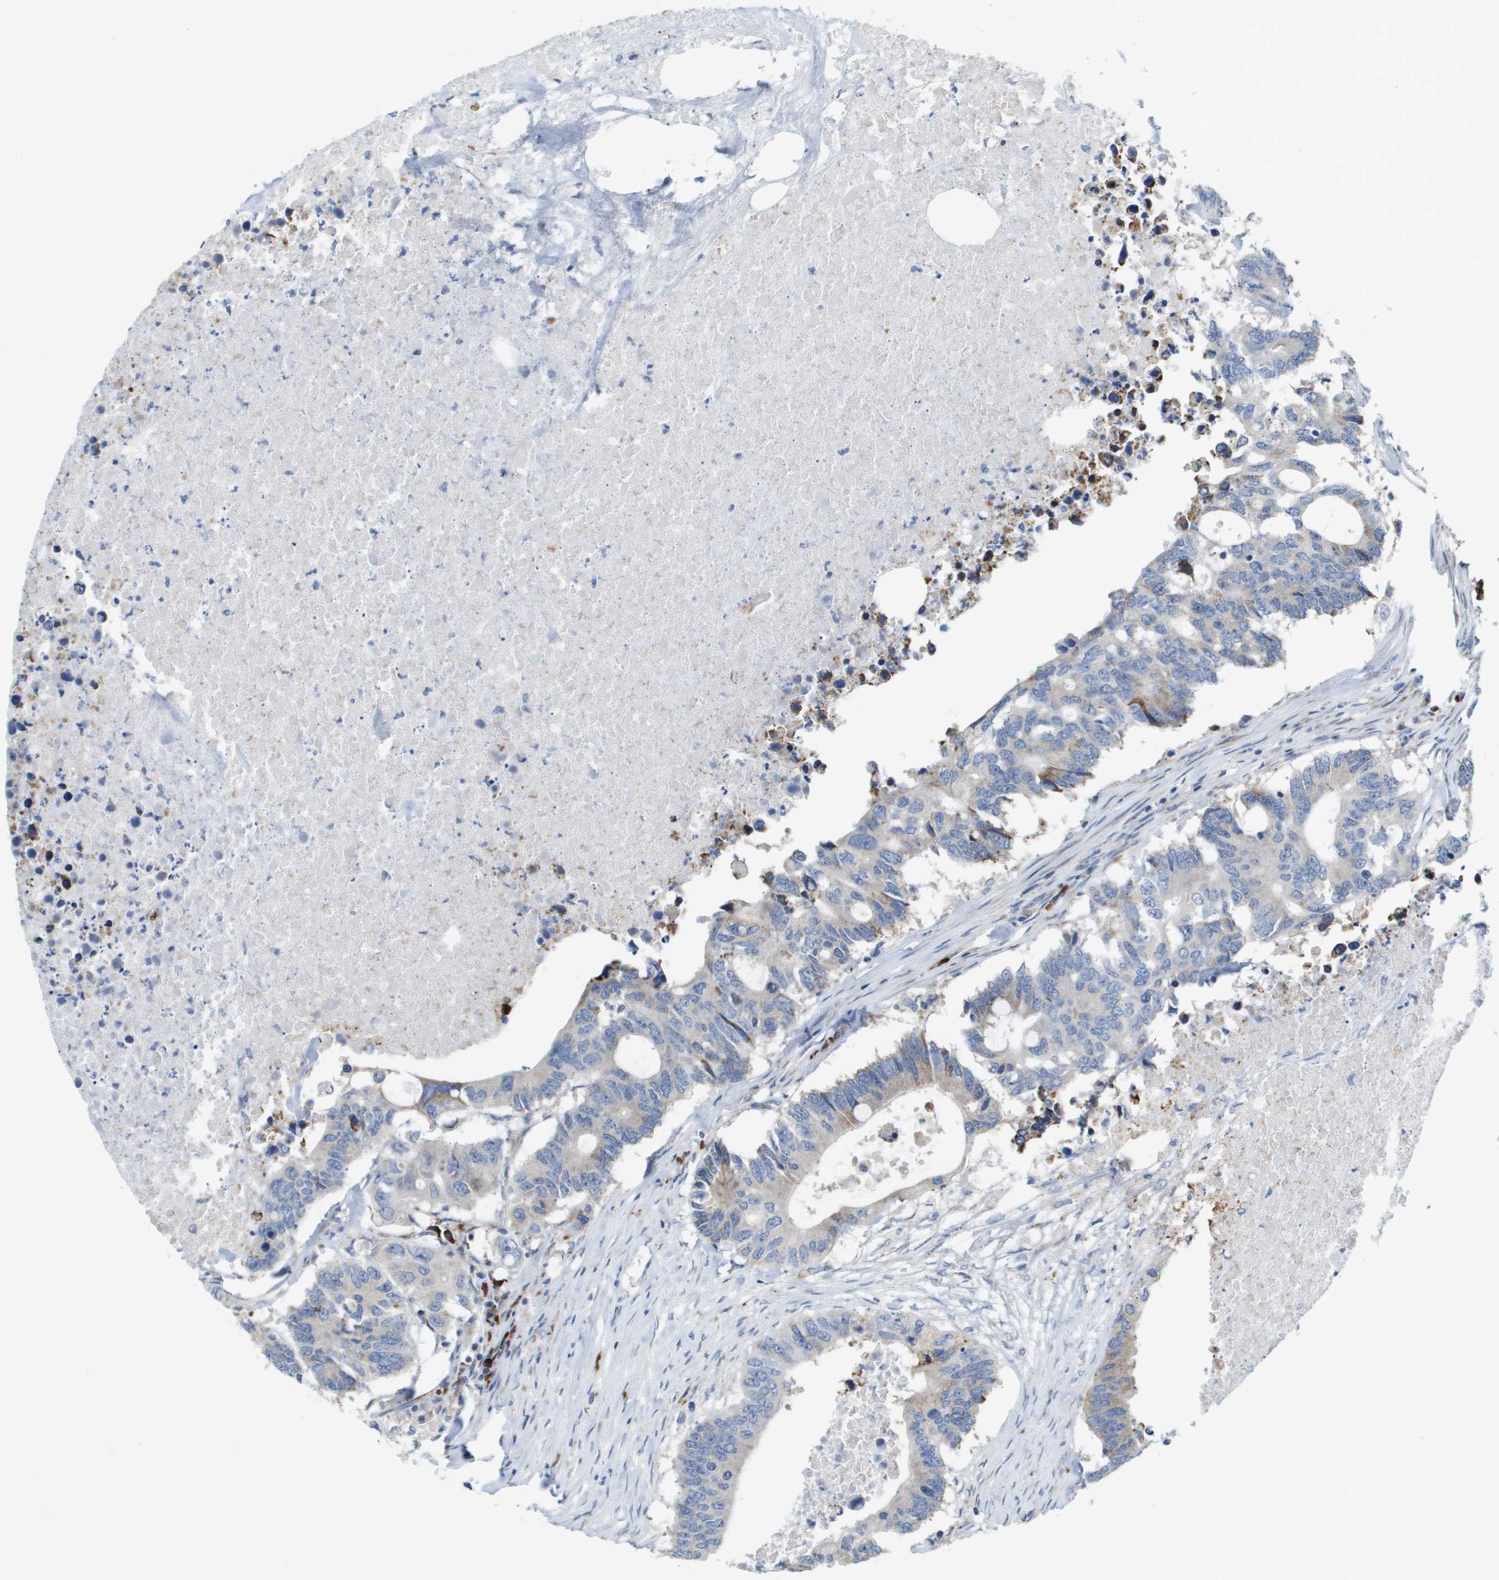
{"staining": {"intensity": "negative", "quantity": "none", "location": "none"}, "tissue": "colorectal cancer", "cell_type": "Tumor cells", "image_type": "cancer", "snomed": [{"axis": "morphology", "description": "Adenocarcinoma, NOS"}, {"axis": "topography", "description": "Colon"}], "caption": "High magnification brightfield microscopy of colorectal cancer stained with DAB (3,3'-diaminobenzidine) (brown) and counterstained with hematoxylin (blue): tumor cells show no significant positivity.", "gene": "CD3G", "patient": {"sex": "male", "age": 71}}